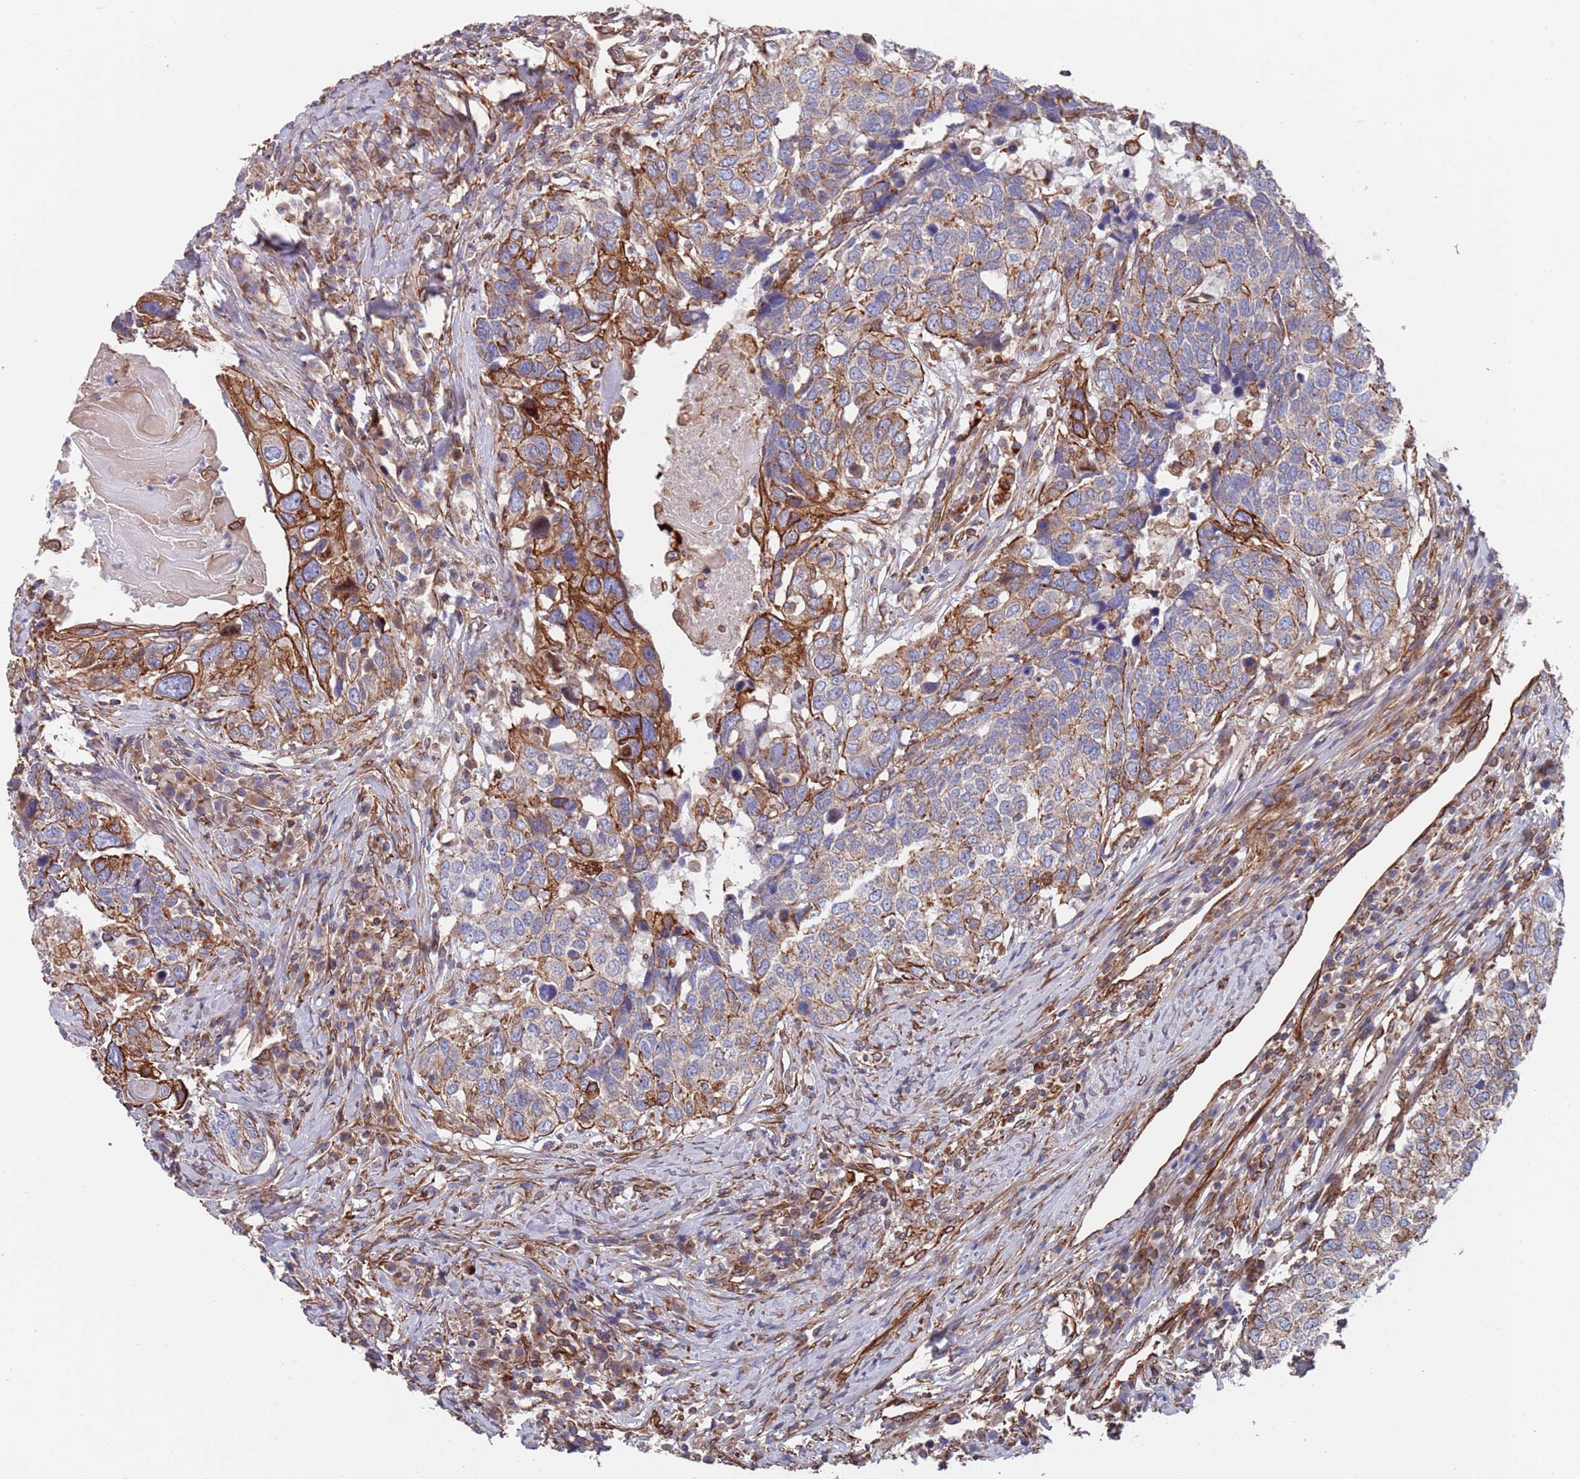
{"staining": {"intensity": "strong", "quantity": "<25%", "location": "cytoplasmic/membranous"}, "tissue": "head and neck cancer", "cell_type": "Tumor cells", "image_type": "cancer", "snomed": [{"axis": "morphology", "description": "Squamous cell carcinoma, NOS"}, {"axis": "topography", "description": "Head-Neck"}], "caption": "Human head and neck cancer stained with a brown dye reveals strong cytoplasmic/membranous positive expression in about <25% of tumor cells.", "gene": "JAKMIP2", "patient": {"sex": "male", "age": 66}}